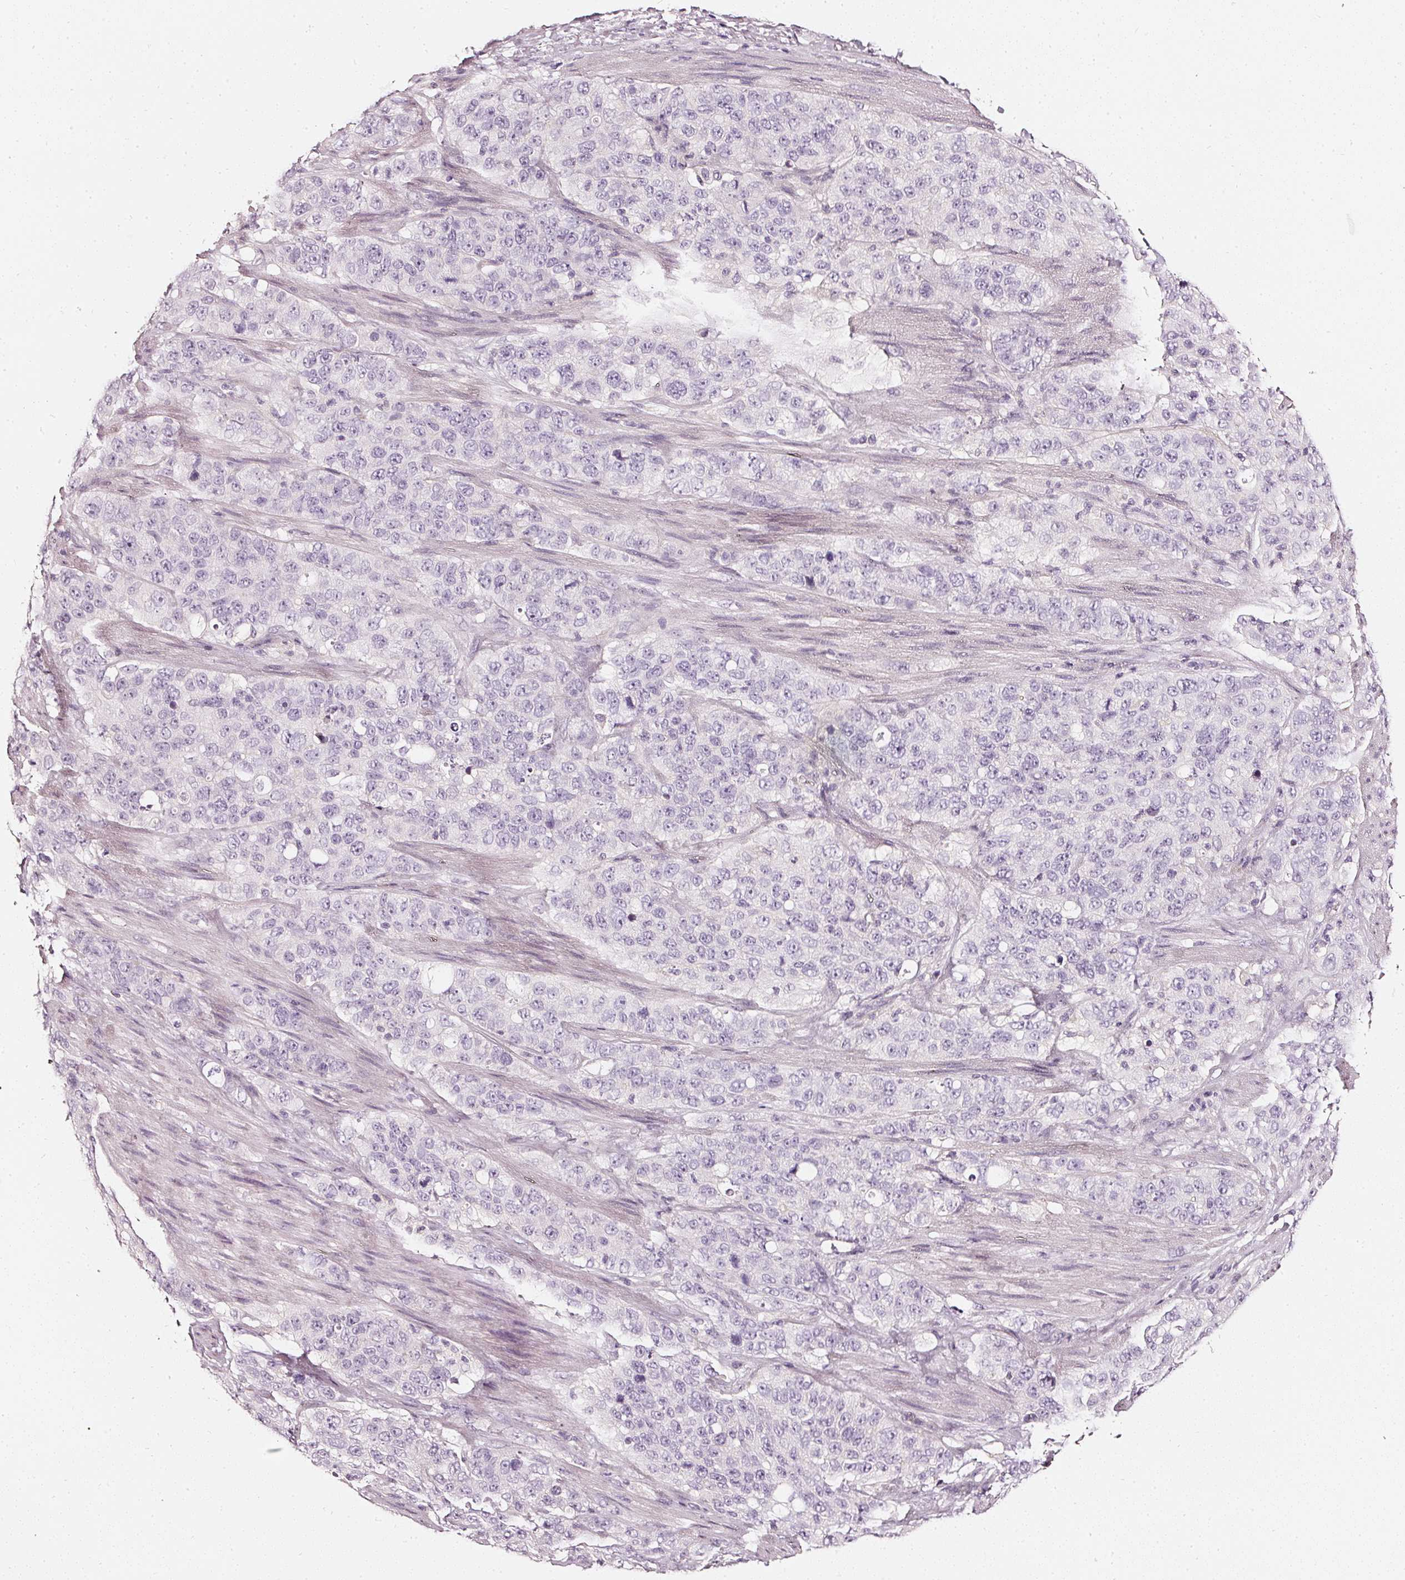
{"staining": {"intensity": "negative", "quantity": "none", "location": "none"}, "tissue": "stomach cancer", "cell_type": "Tumor cells", "image_type": "cancer", "snomed": [{"axis": "morphology", "description": "Adenocarcinoma, NOS"}, {"axis": "topography", "description": "Stomach"}], "caption": "There is no significant expression in tumor cells of stomach cancer (adenocarcinoma). Nuclei are stained in blue.", "gene": "CNP", "patient": {"sex": "male", "age": 48}}